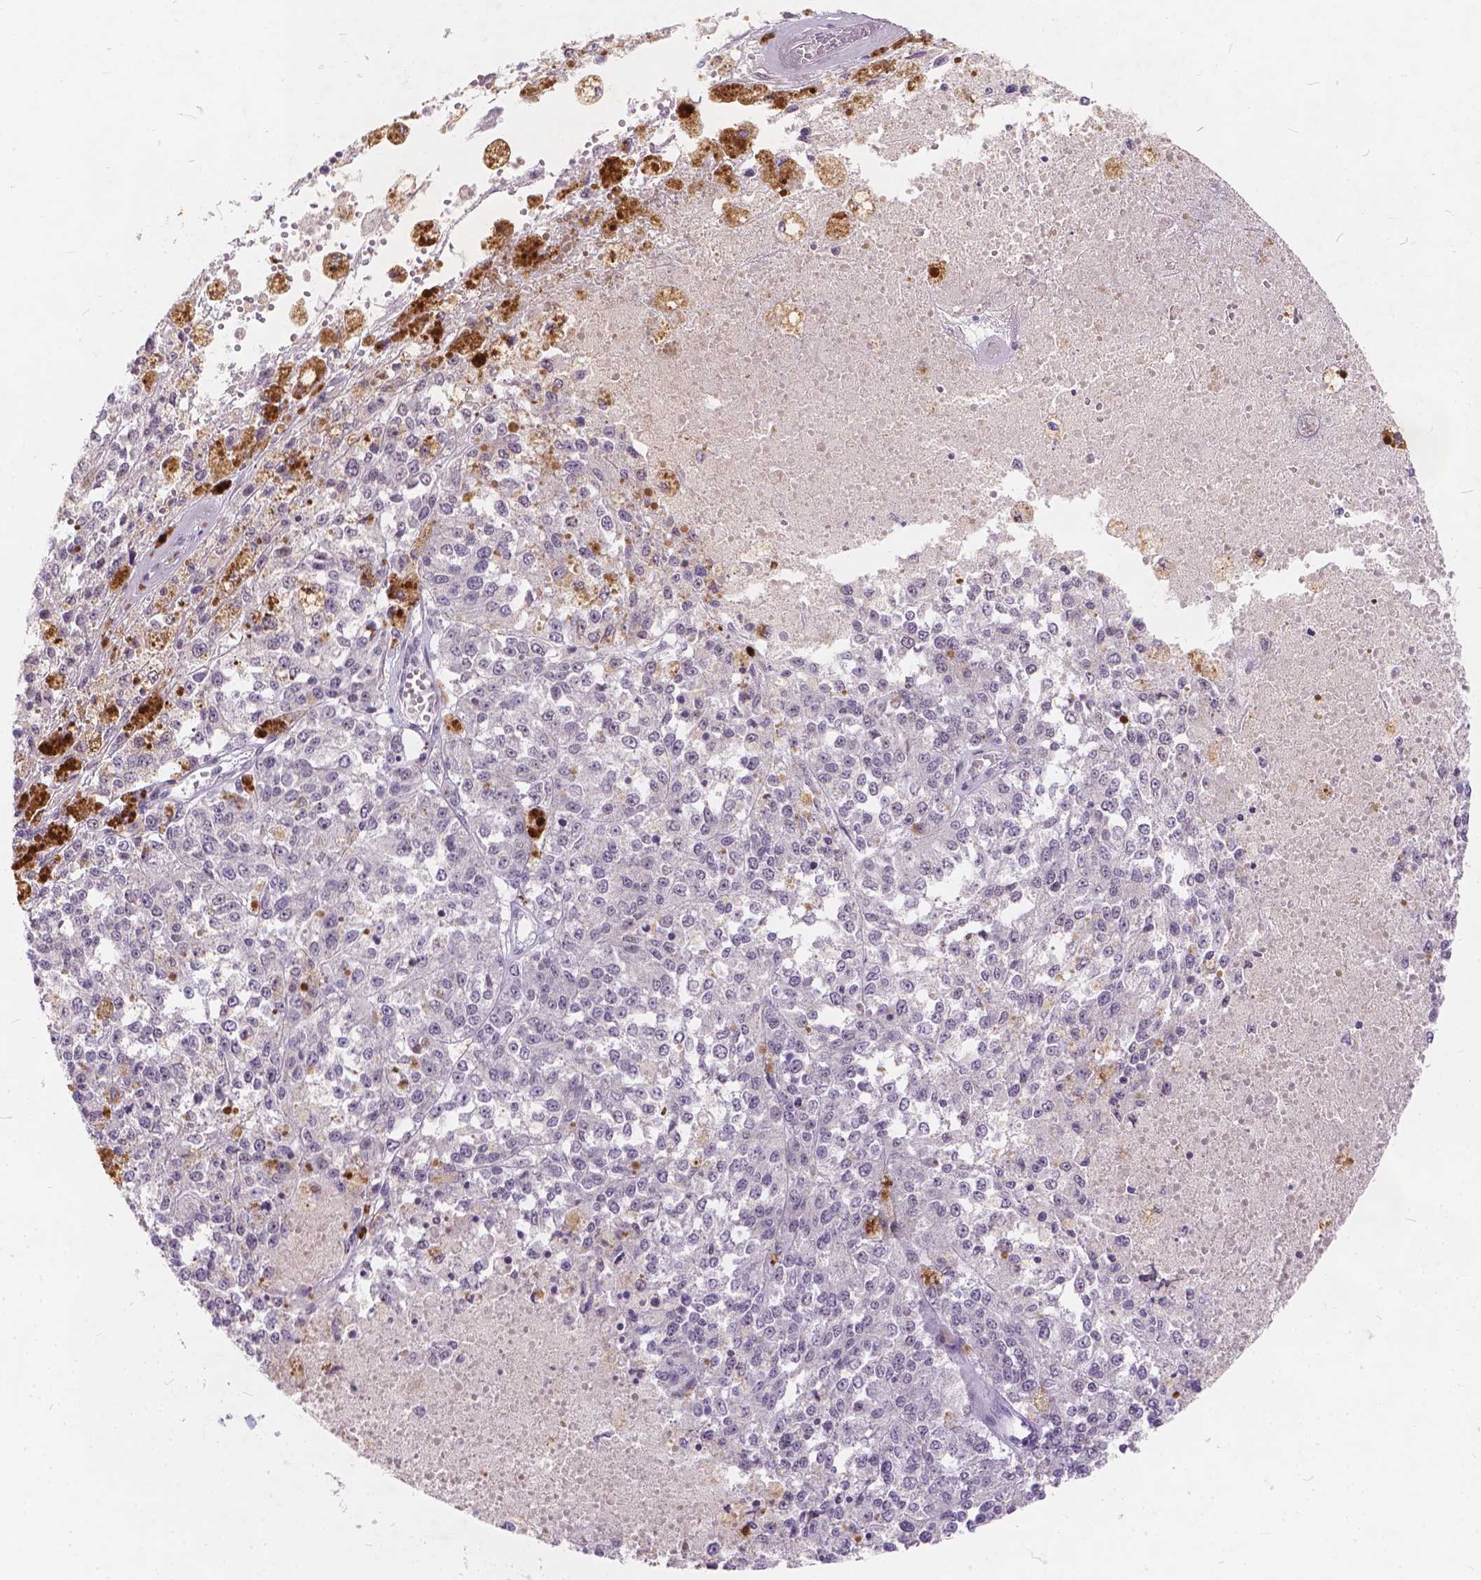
{"staining": {"intensity": "negative", "quantity": "none", "location": "none"}, "tissue": "melanoma", "cell_type": "Tumor cells", "image_type": "cancer", "snomed": [{"axis": "morphology", "description": "Malignant melanoma, Metastatic site"}, {"axis": "topography", "description": "Lymph node"}], "caption": "Immunohistochemistry micrograph of malignant melanoma (metastatic site) stained for a protein (brown), which shows no expression in tumor cells.", "gene": "FAM53A", "patient": {"sex": "female", "age": 64}}